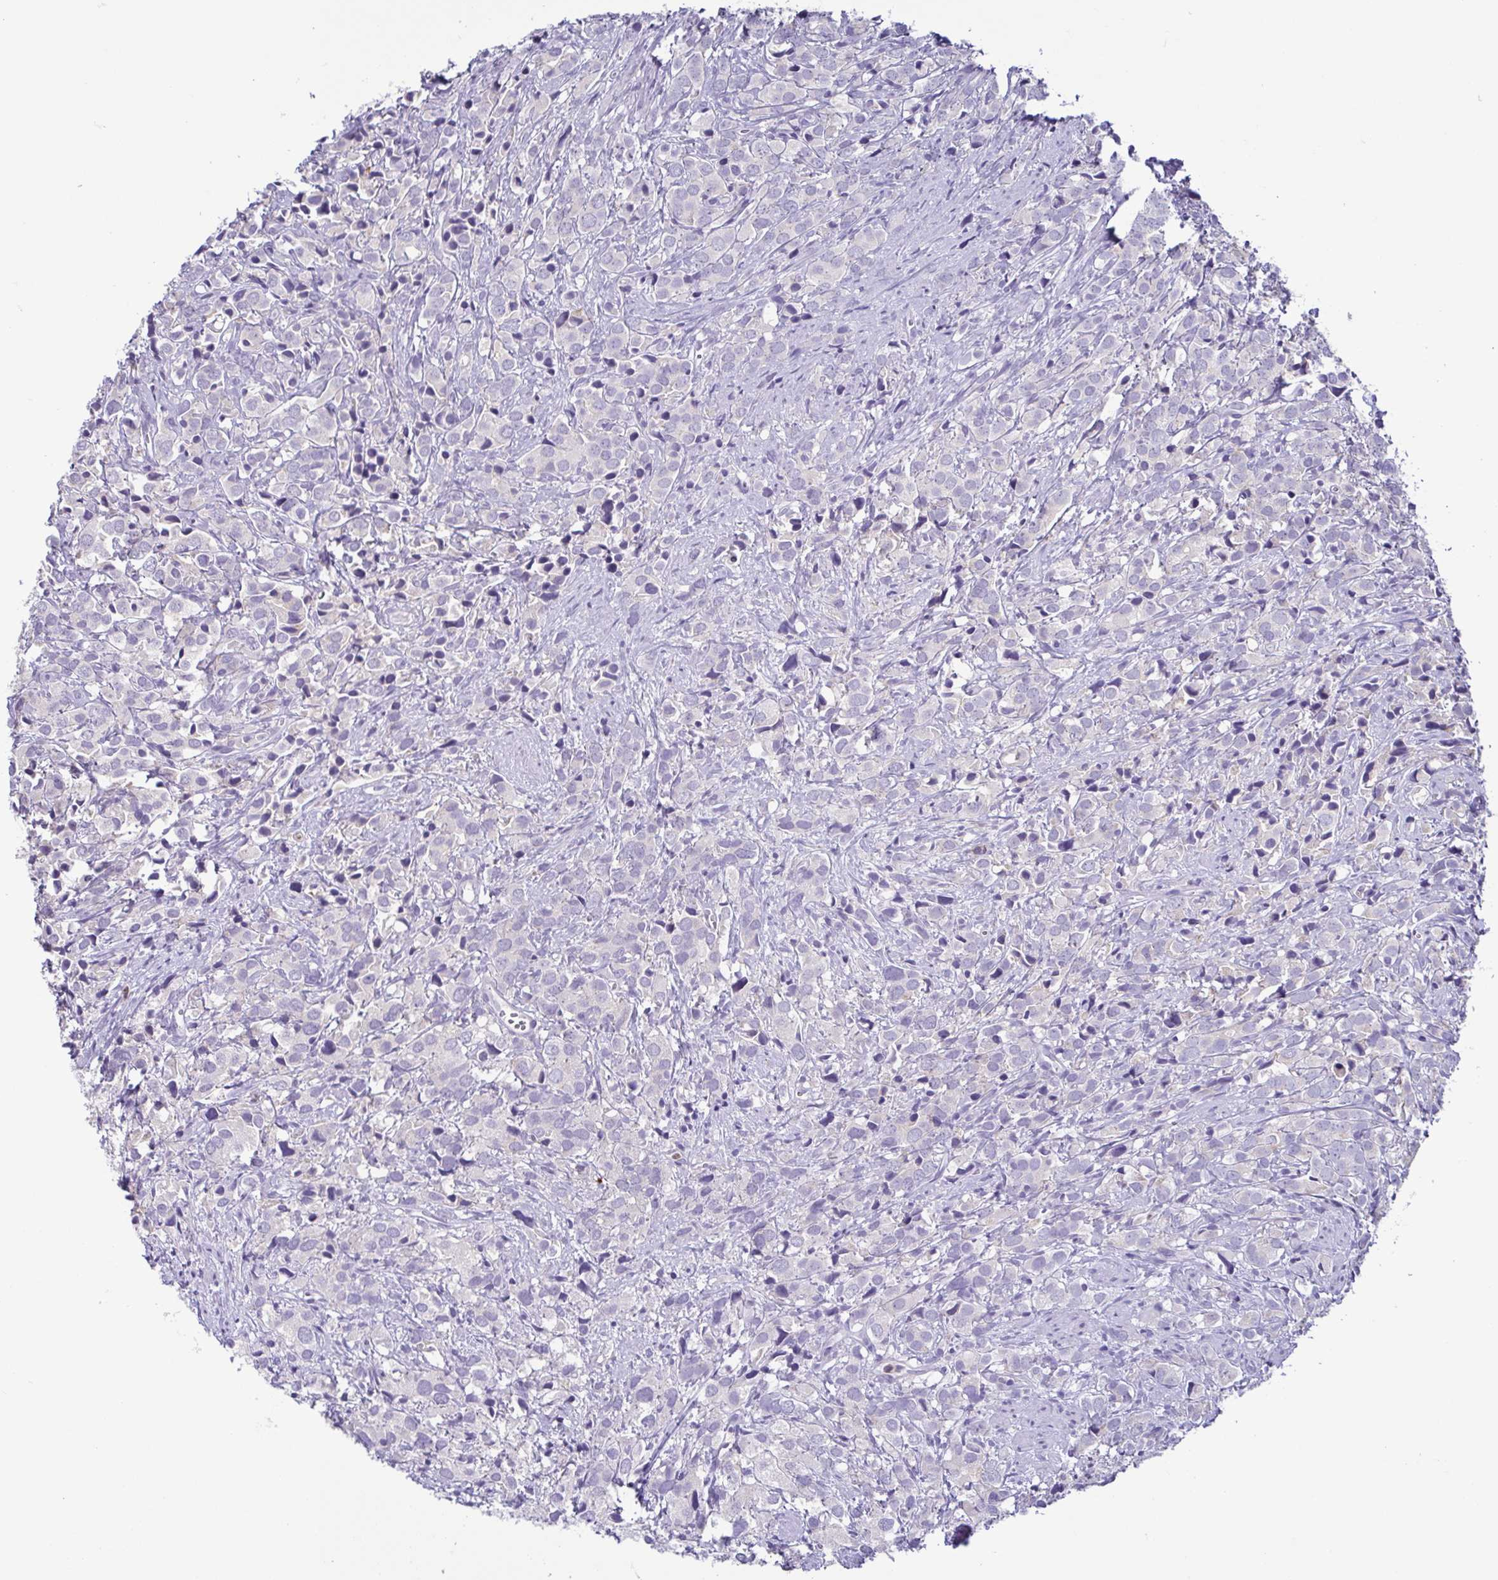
{"staining": {"intensity": "negative", "quantity": "none", "location": "none"}, "tissue": "prostate cancer", "cell_type": "Tumor cells", "image_type": "cancer", "snomed": [{"axis": "morphology", "description": "Adenocarcinoma, High grade"}, {"axis": "topography", "description": "Prostate"}], "caption": "Photomicrograph shows no significant protein staining in tumor cells of prostate cancer. Nuclei are stained in blue.", "gene": "ATP6V1G2", "patient": {"sex": "male", "age": 86}}